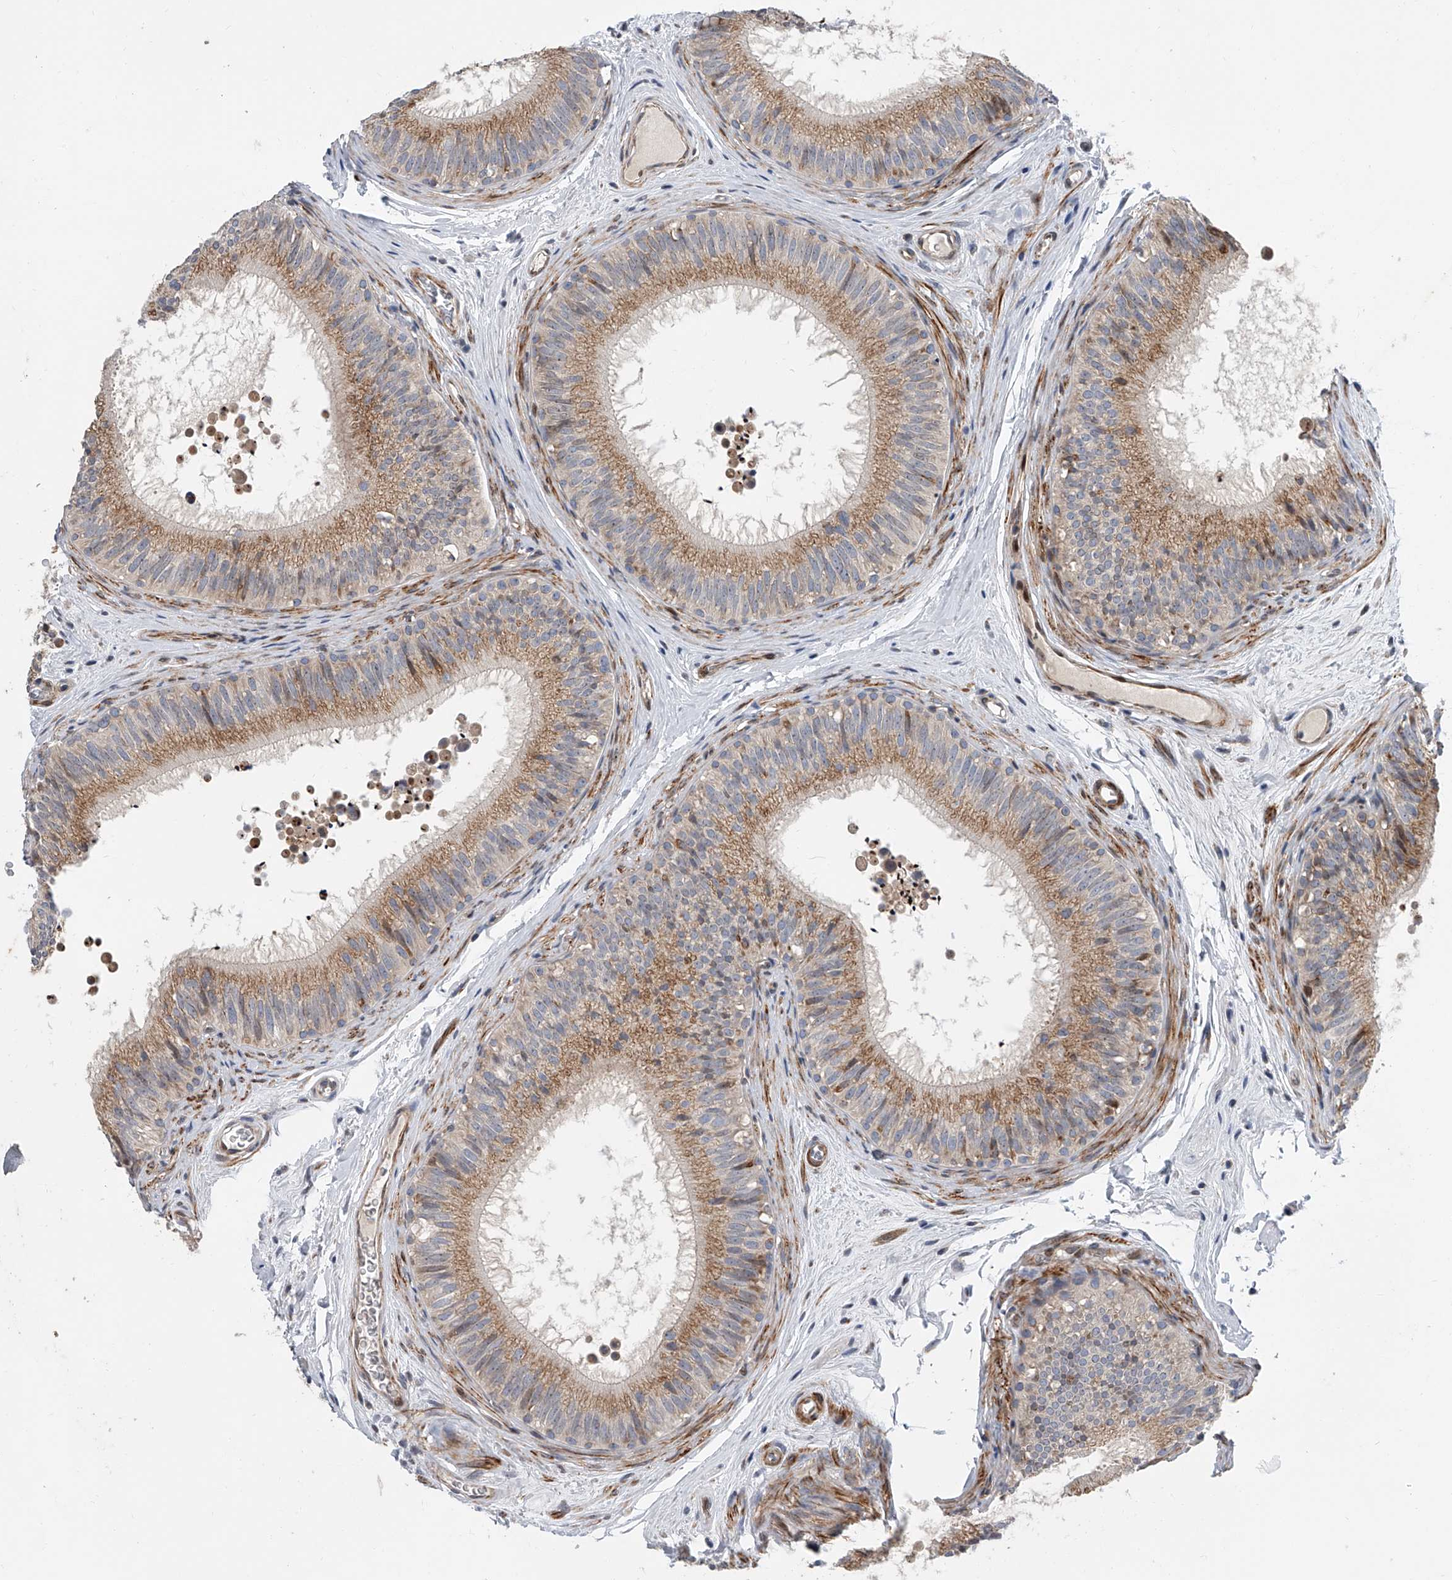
{"staining": {"intensity": "moderate", "quantity": ">75%", "location": "cytoplasmic/membranous"}, "tissue": "epididymis", "cell_type": "Glandular cells", "image_type": "normal", "snomed": [{"axis": "morphology", "description": "Normal tissue, NOS"}, {"axis": "topography", "description": "Epididymis"}], "caption": "A brown stain labels moderate cytoplasmic/membranous expression of a protein in glandular cells of benign human epididymis. Ihc stains the protein in brown and the nuclei are stained blue.", "gene": "DLGAP2", "patient": {"sex": "male", "age": 29}}